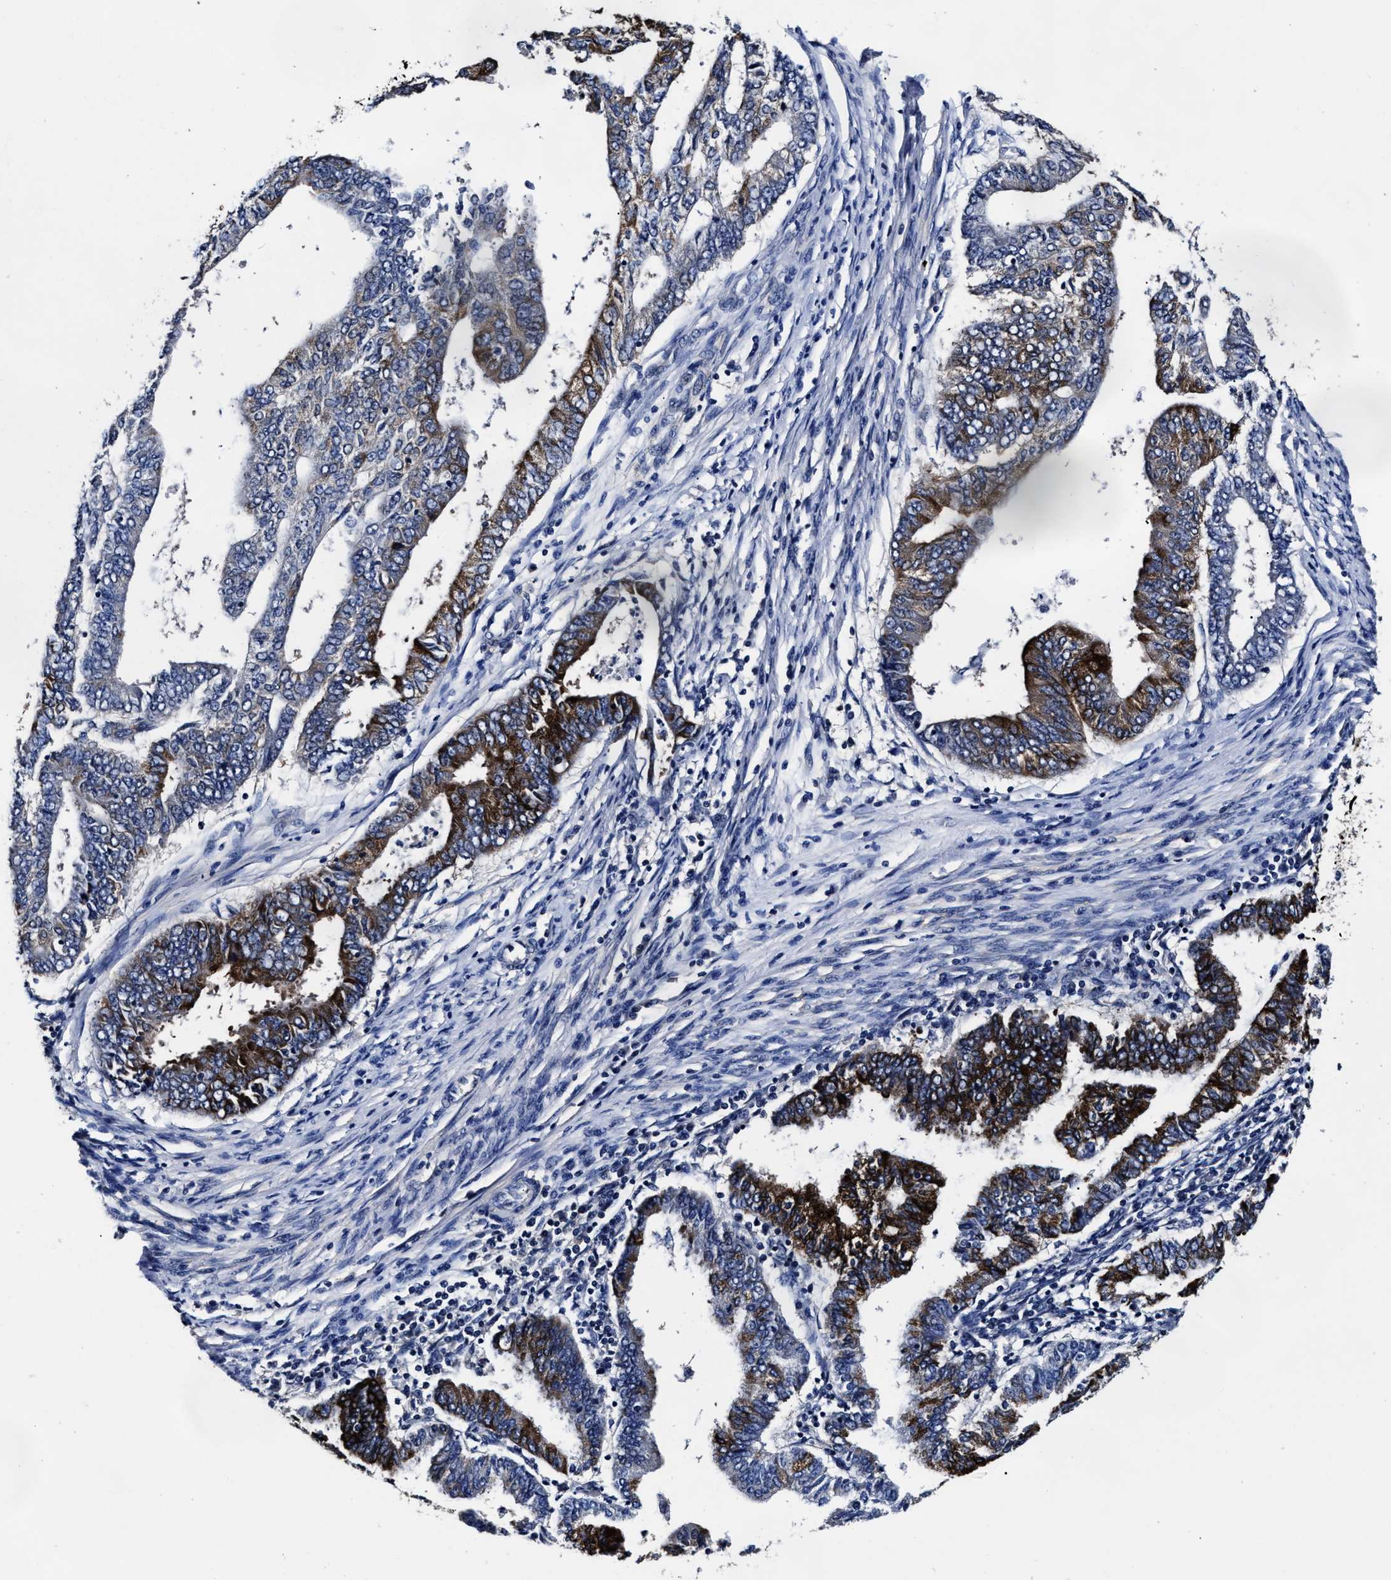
{"staining": {"intensity": "strong", "quantity": "25%-75%", "location": "cytoplasmic/membranous"}, "tissue": "endometrial cancer", "cell_type": "Tumor cells", "image_type": "cancer", "snomed": [{"axis": "morphology", "description": "Polyp, NOS"}, {"axis": "morphology", "description": "Adenocarcinoma, NOS"}, {"axis": "morphology", "description": "Adenoma, NOS"}, {"axis": "topography", "description": "Endometrium"}], "caption": "Protein analysis of polyp (endometrial) tissue displays strong cytoplasmic/membranous expression in about 25%-75% of tumor cells. The staining is performed using DAB (3,3'-diaminobenzidine) brown chromogen to label protein expression. The nuclei are counter-stained blue using hematoxylin.", "gene": "OLFML2A", "patient": {"sex": "female", "age": 79}}